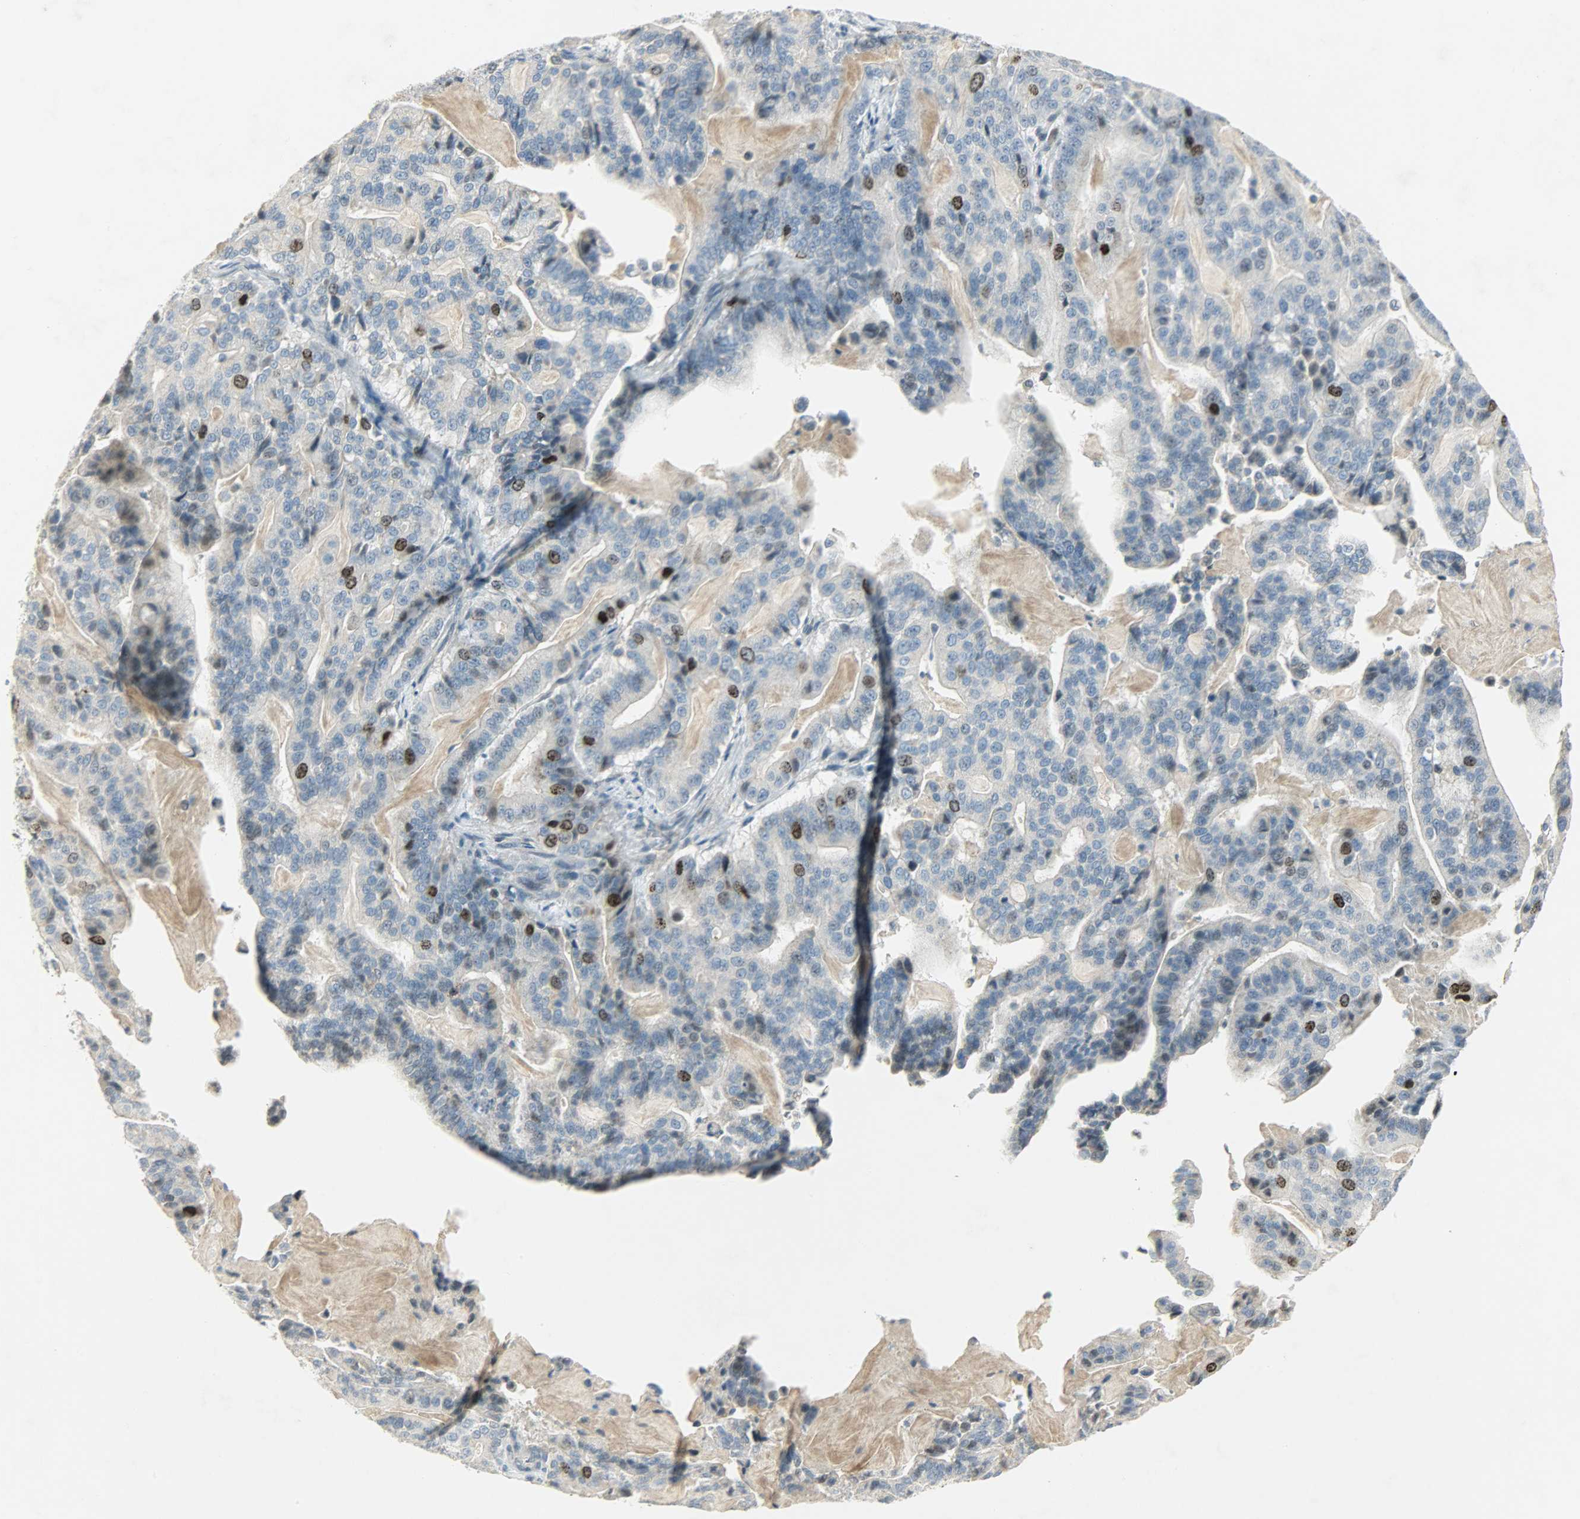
{"staining": {"intensity": "strong", "quantity": "25%-75%", "location": "nuclear"}, "tissue": "pancreatic cancer", "cell_type": "Tumor cells", "image_type": "cancer", "snomed": [{"axis": "morphology", "description": "Adenocarcinoma, NOS"}, {"axis": "topography", "description": "Pancreas"}], "caption": "The photomicrograph exhibits a brown stain indicating the presence of a protein in the nuclear of tumor cells in pancreatic adenocarcinoma.", "gene": "AURKB", "patient": {"sex": "male", "age": 63}}